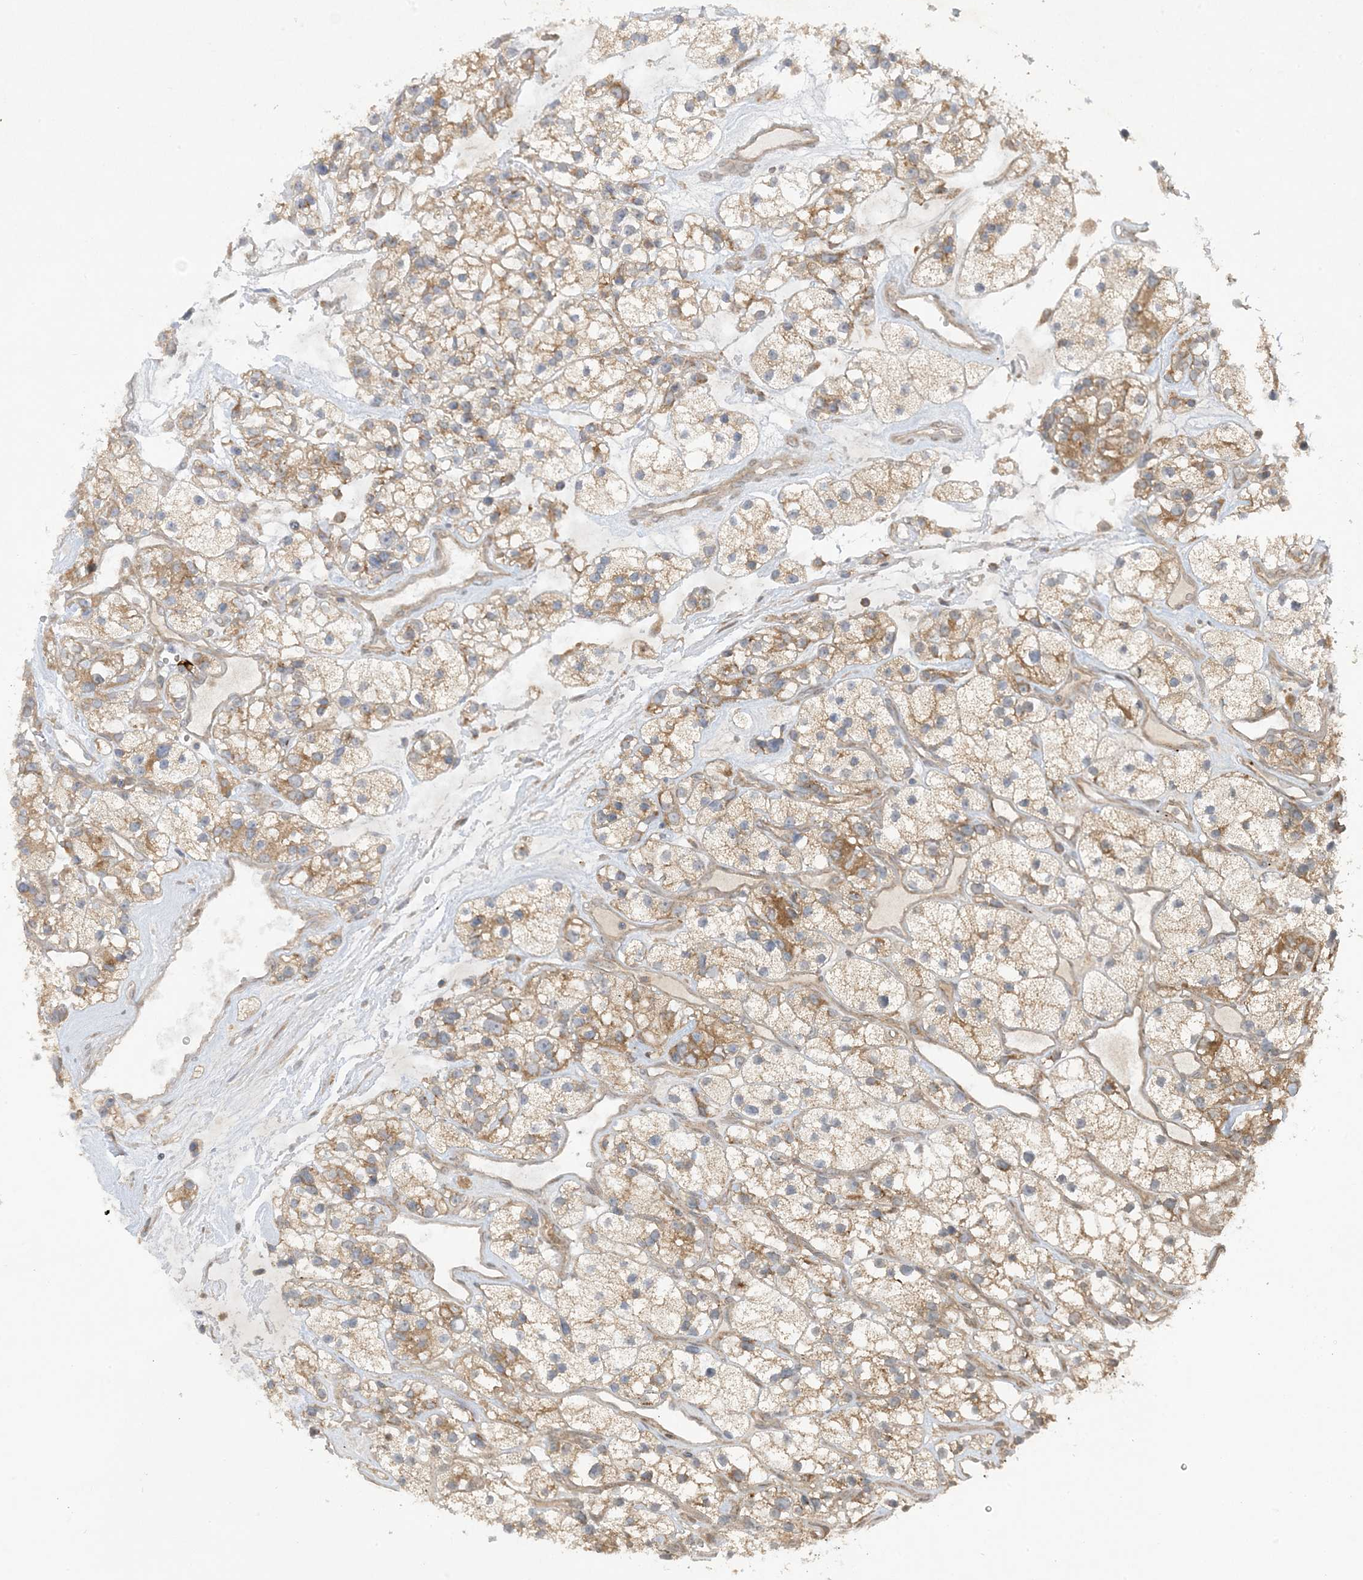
{"staining": {"intensity": "weak", "quantity": "25%-75%", "location": "cytoplasmic/membranous"}, "tissue": "renal cancer", "cell_type": "Tumor cells", "image_type": "cancer", "snomed": [{"axis": "morphology", "description": "Adenocarcinoma, NOS"}, {"axis": "topography", "description": "Kidney"}], "caption": "The micrograph shows a brown stain indicating the presence of a protein in the cytoplasmic/membranous of tumor cells in adenocarcinoma (renal). (Stains: DAB in brown, nuclei in blue, Microscopy: brightfield microscopy at high magnification).", "gene": "STAM2", "patient": {"sex": "female", "age": 57}}